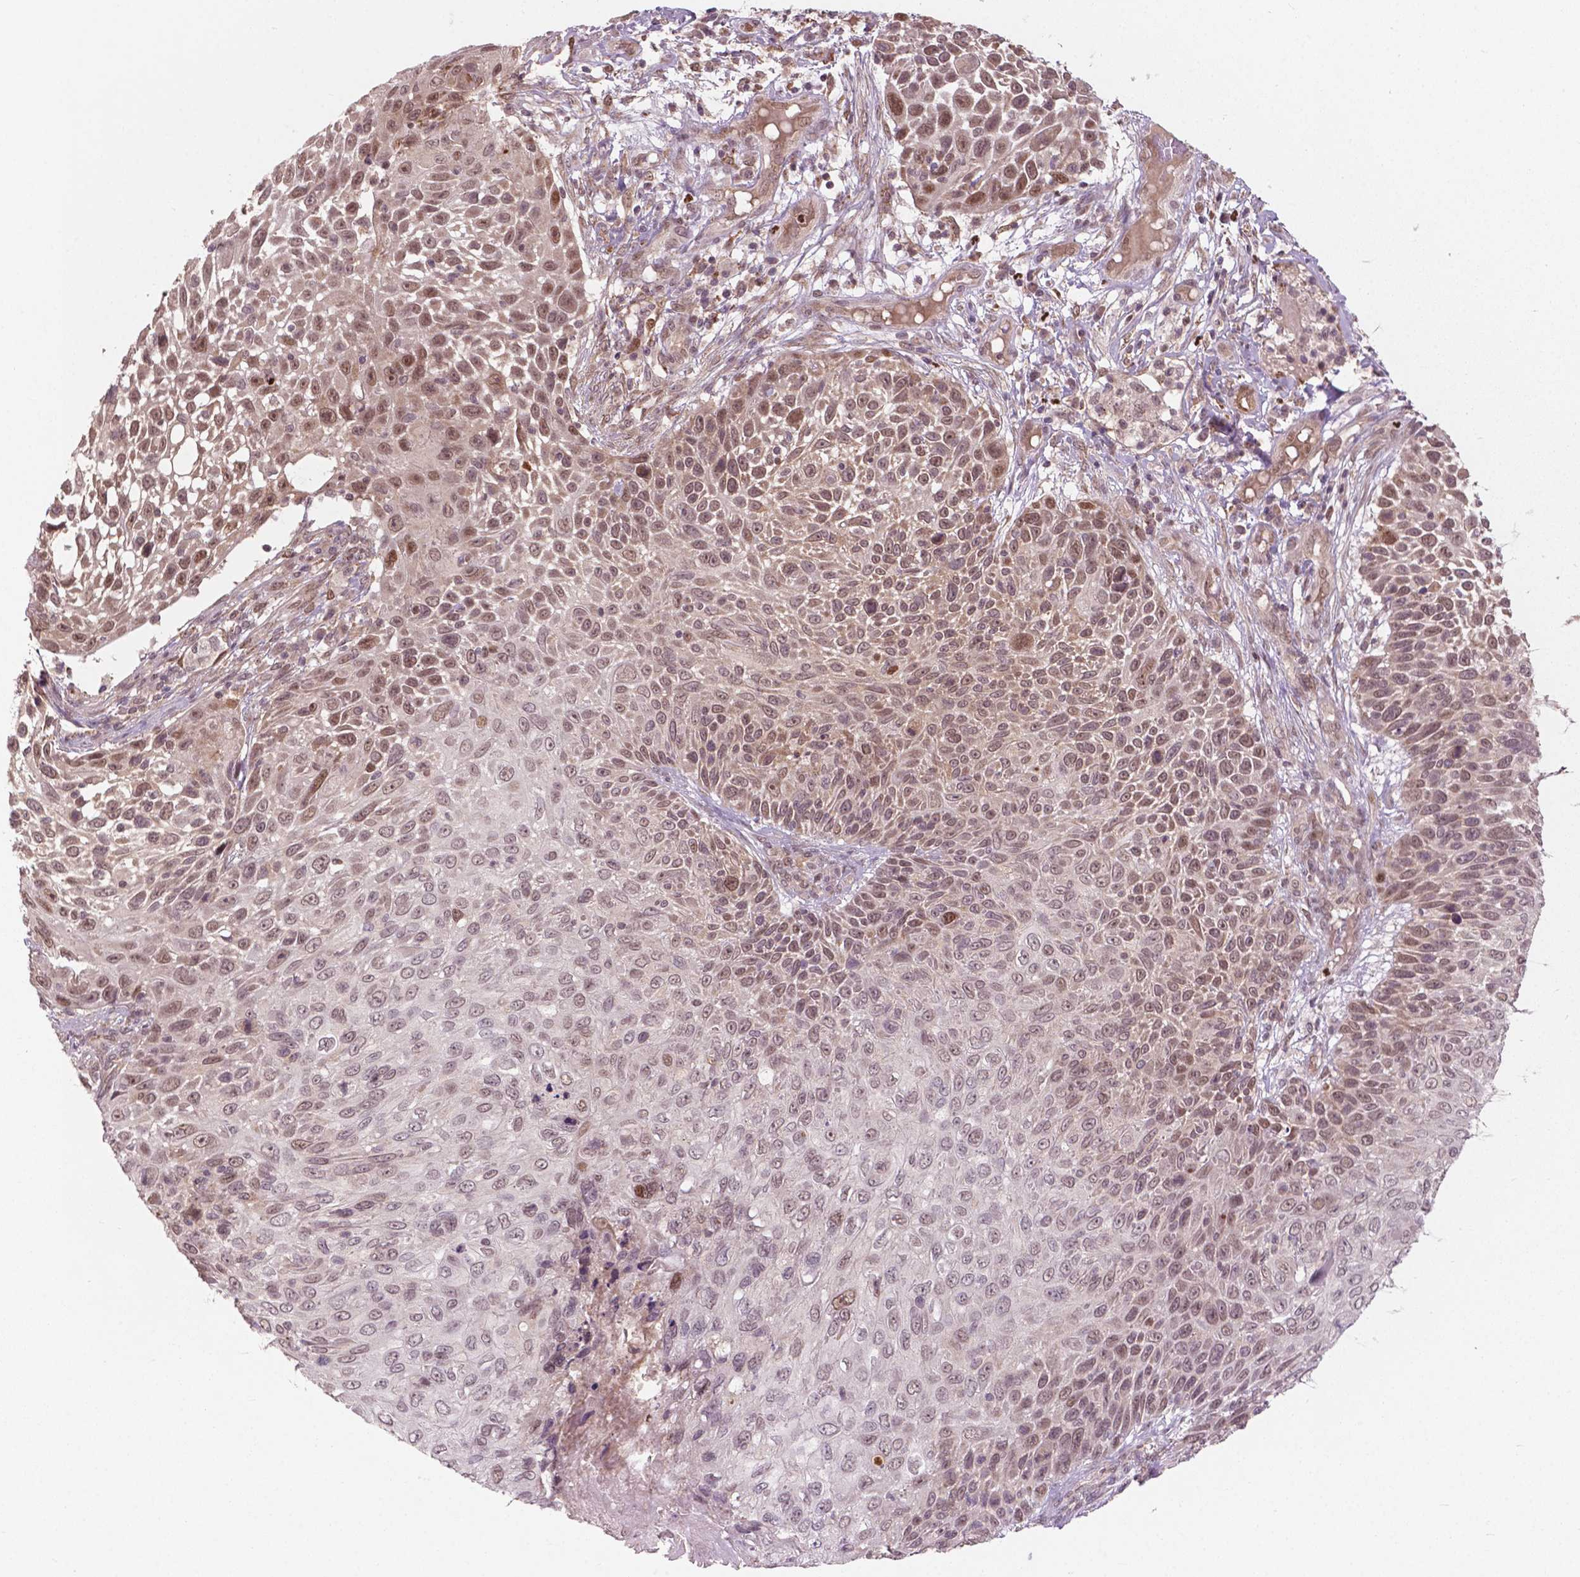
{"staining": {"intensity": "moderate", "quantity": ">75%", "location": "nuclear"}, "tissue": "skin cancer", "cell_type": "Tumor cells", "image_type": "cancer", "snomed": [{"axis": "morphology", "description": "Squamous cell carcinoma, NOS"}, {"axis": "topography", "description": "Skin"}], "caption": "IHC of human skin cancer (squamous cell carcinoma) shows medium levels of moderate nuclear staining in approximately >75% of tumor cells. (DAB (3,3'-diaminobenzidine) = brown stain, brightfield microscopy at high magnification).", "gene": "NFAT5", "patient": {"sex": "male", "age": 92}}